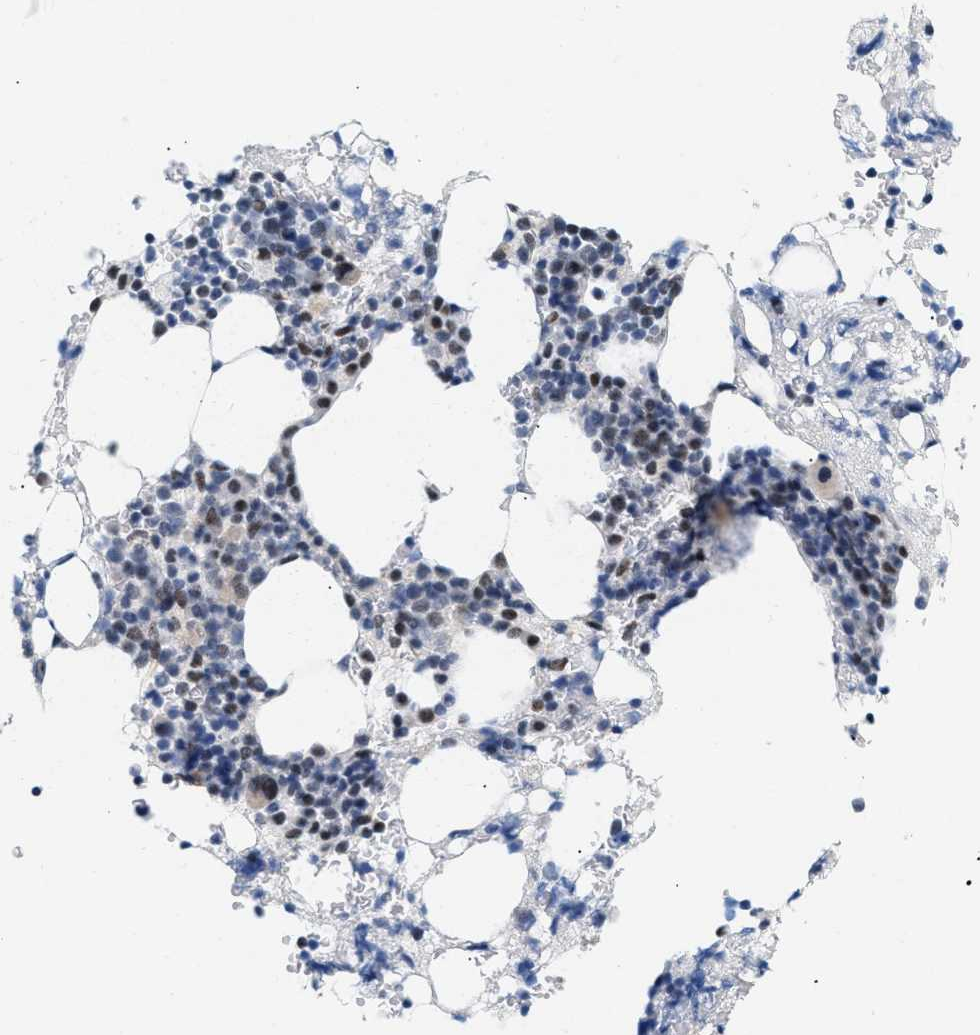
{"staining": {"intensity": "strong", "quantity": "<25%", "location": "nuclear"}, "tissue": "bone marrow", "cell_type": "Hematopoietic cells", "image_type": "normal", "snomed": [{"axis": "morphology", "description": "Normal tissue, NOS"}, {"axis": "morphology", "description": "Inflammation, NOS"}, {"axis": "topography", "description": "Bone marrow"}], "caption": "Human bone marrow stained with a brown dye exhibits strong nuclear positive staining in approximately <25% of hematopoietic cells.", "gene": "PPARD", "patient": {"sex": "female", "age": 84}}